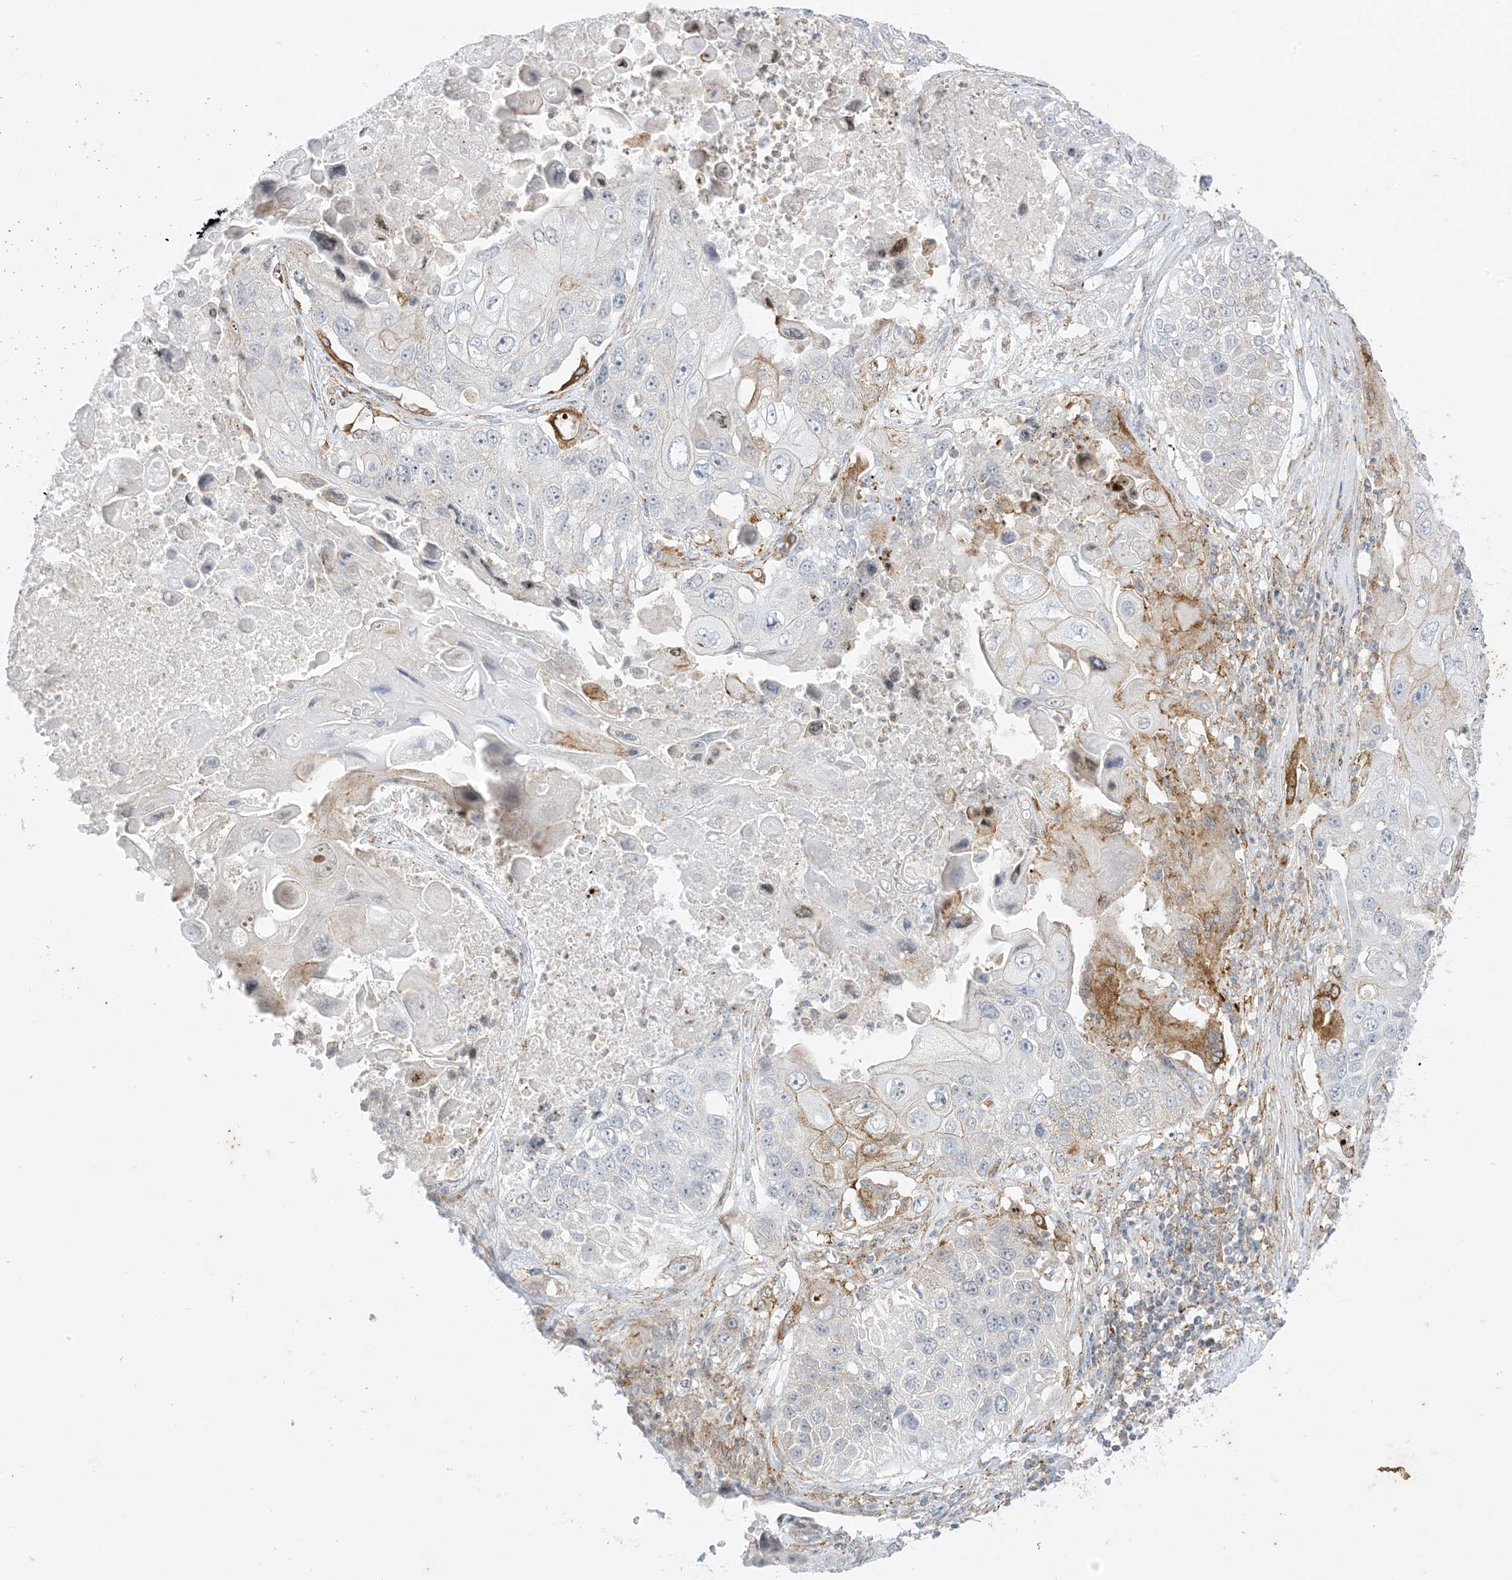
{"staining": {"intensity": "weak", "quantity": "<25%", "location": "cytoplasmic/membranous"}, "tissue": "lung cancer", "cell_type": "Tumor cells", "image_type": "cancer", "snomed": [{"axis": "morphology", "description": "Squamous cell carcinoma, NOS"}, {"axis": "topography", "description": "Lung"}], "caption": "Human lung squamous cell carcinoma stained for a protein using immunohistochemistry exhibits no staining in tumor cells.", "gene": "RAC1", "patient": {"sex": "male", "age": 61}}